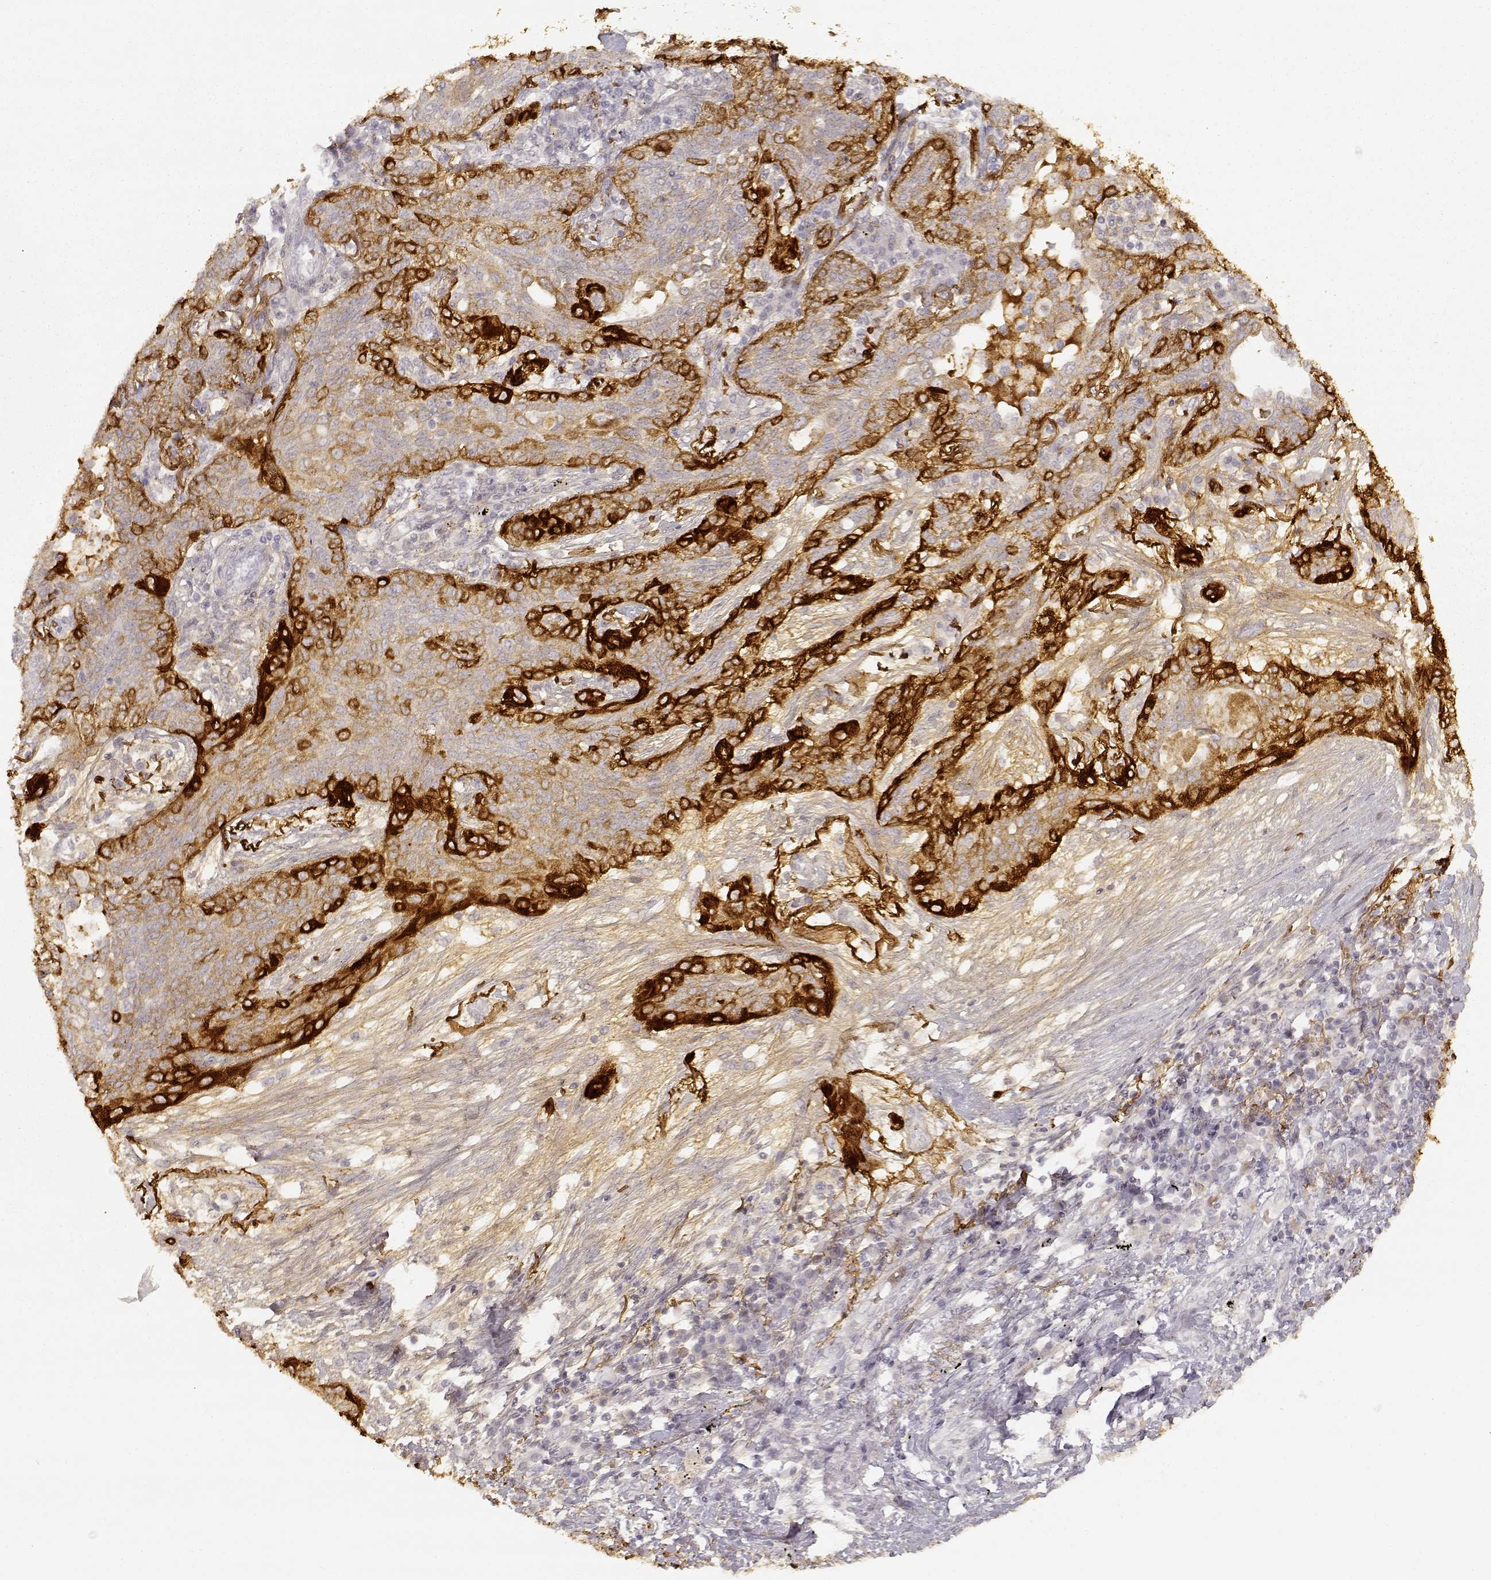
{"staining": {"intensity": "strong", "quantity": "<25%", "location": "cytoplasmic/membranous"}, "tissue": "lung cancer", "cell_type": "Tumor cells", "image_type": "cancer", "snomed": [{"axis": "morphology", "description": "Squamous cell carcinoma, NOS"}, {"axis": "topography", "description": "Lung"}], "caption": "Brown immunohistochemical staining in human squamous cell carcinoma (lung) reveals strong cytoplasmic/membranous positivity in about <25% of tumor cells.", "gene": "LAMC2", "patient": {"sex": "female", "age": 70}}